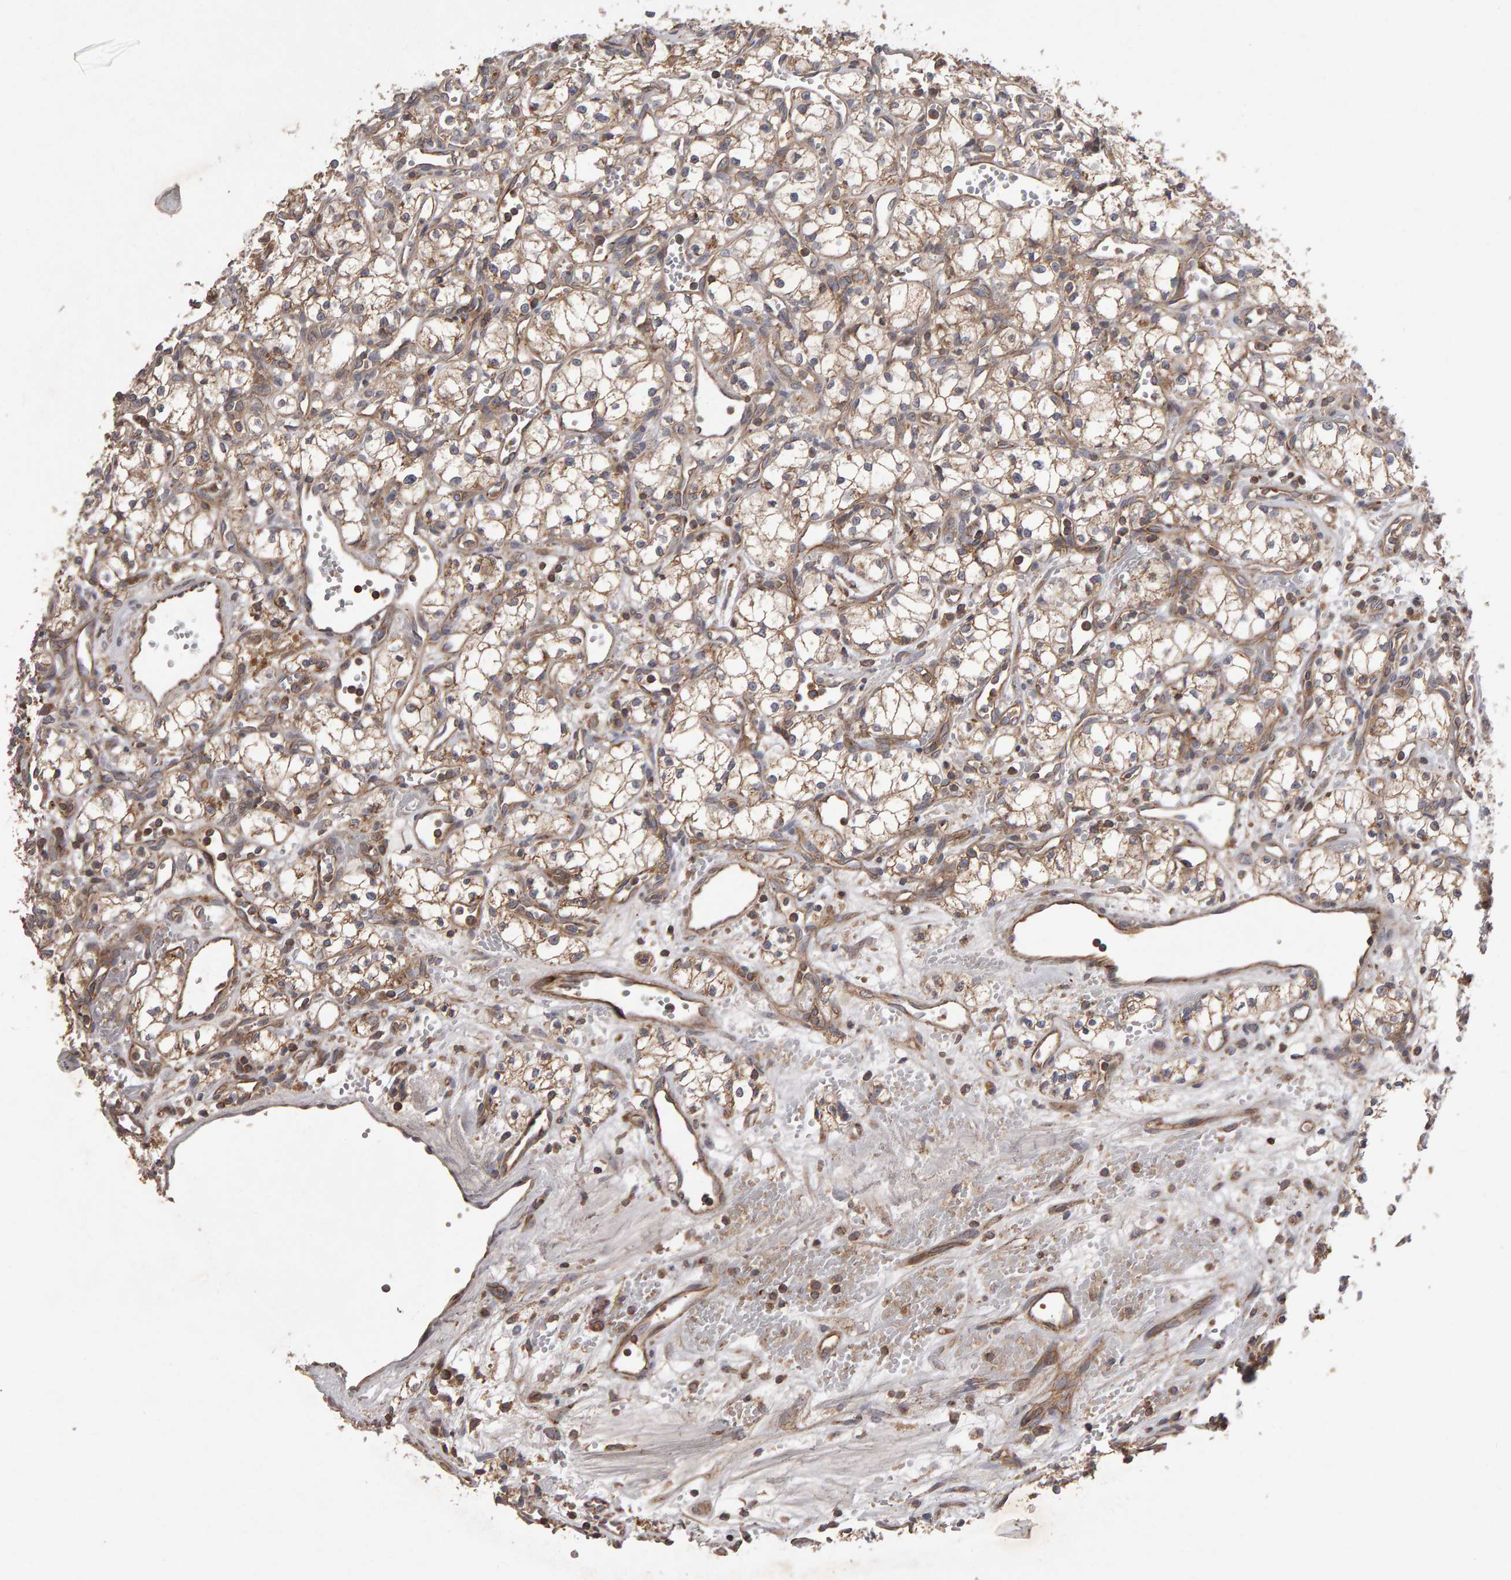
{"staining": {"intensity": "moderate", "quantity": ">75%", "location": "cytoplasmic/membranous"}, "tissue": "renal cancer", "cell_type": "Tumor cells", "image_type": "cancer", "snomed": [{"axis": "morphology", "description": "Adenocarcinoma, NOS"}, {"axis": "topography", "description": "Kidney"}], "caption": "Moderate cytoplasmic/membranous protein positivity is appreciated in about >75% of tumor cells in adenocarcinoma (renal).", "gene": "PGS1", "patient": {"sex": "male", "age": 59}}